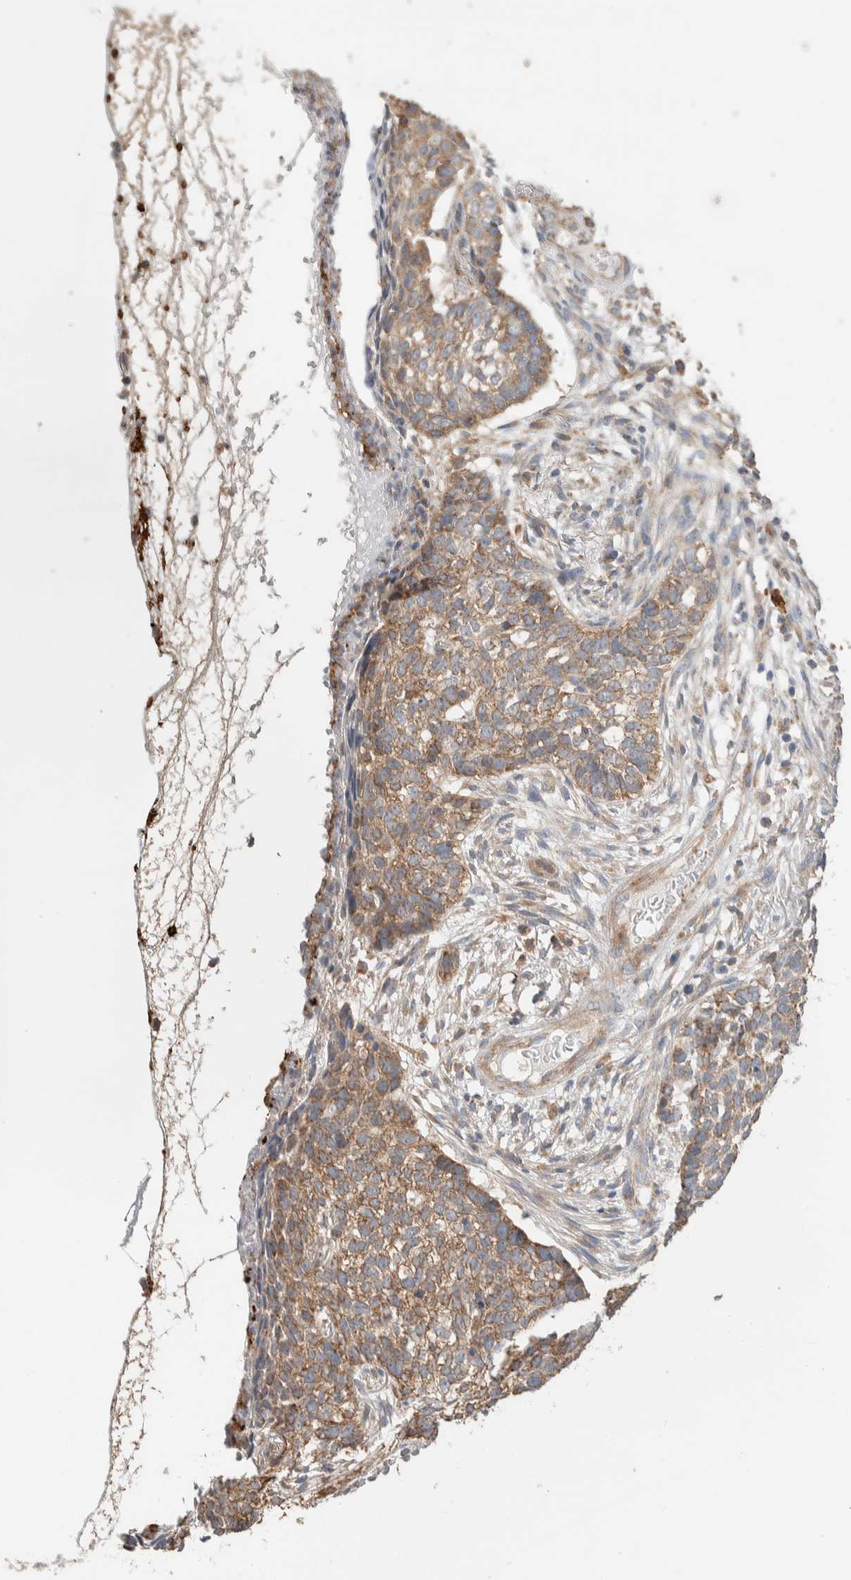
{"staining": {"intensity": "moderate", "quantity": ">75%", "location": "cytoplasmic/membranous"}, "tissue": "skin cancer", "cell_type": "Tumor cells", "image_type": "cancer", "snomed": [{"axis": "morphology", "description": "Basal cell carcinoma"}, {"axis": "topography", "description": "Skin"}], "caption": "This histopathology image shows IHC staining of human basal cell carcinoma (skin), with medium moderate cytoplasmic/membranous staining in about >75% of tumor cells.", "gene": "DEPTOR", "patient": {"sex": "male", "age": 85}}